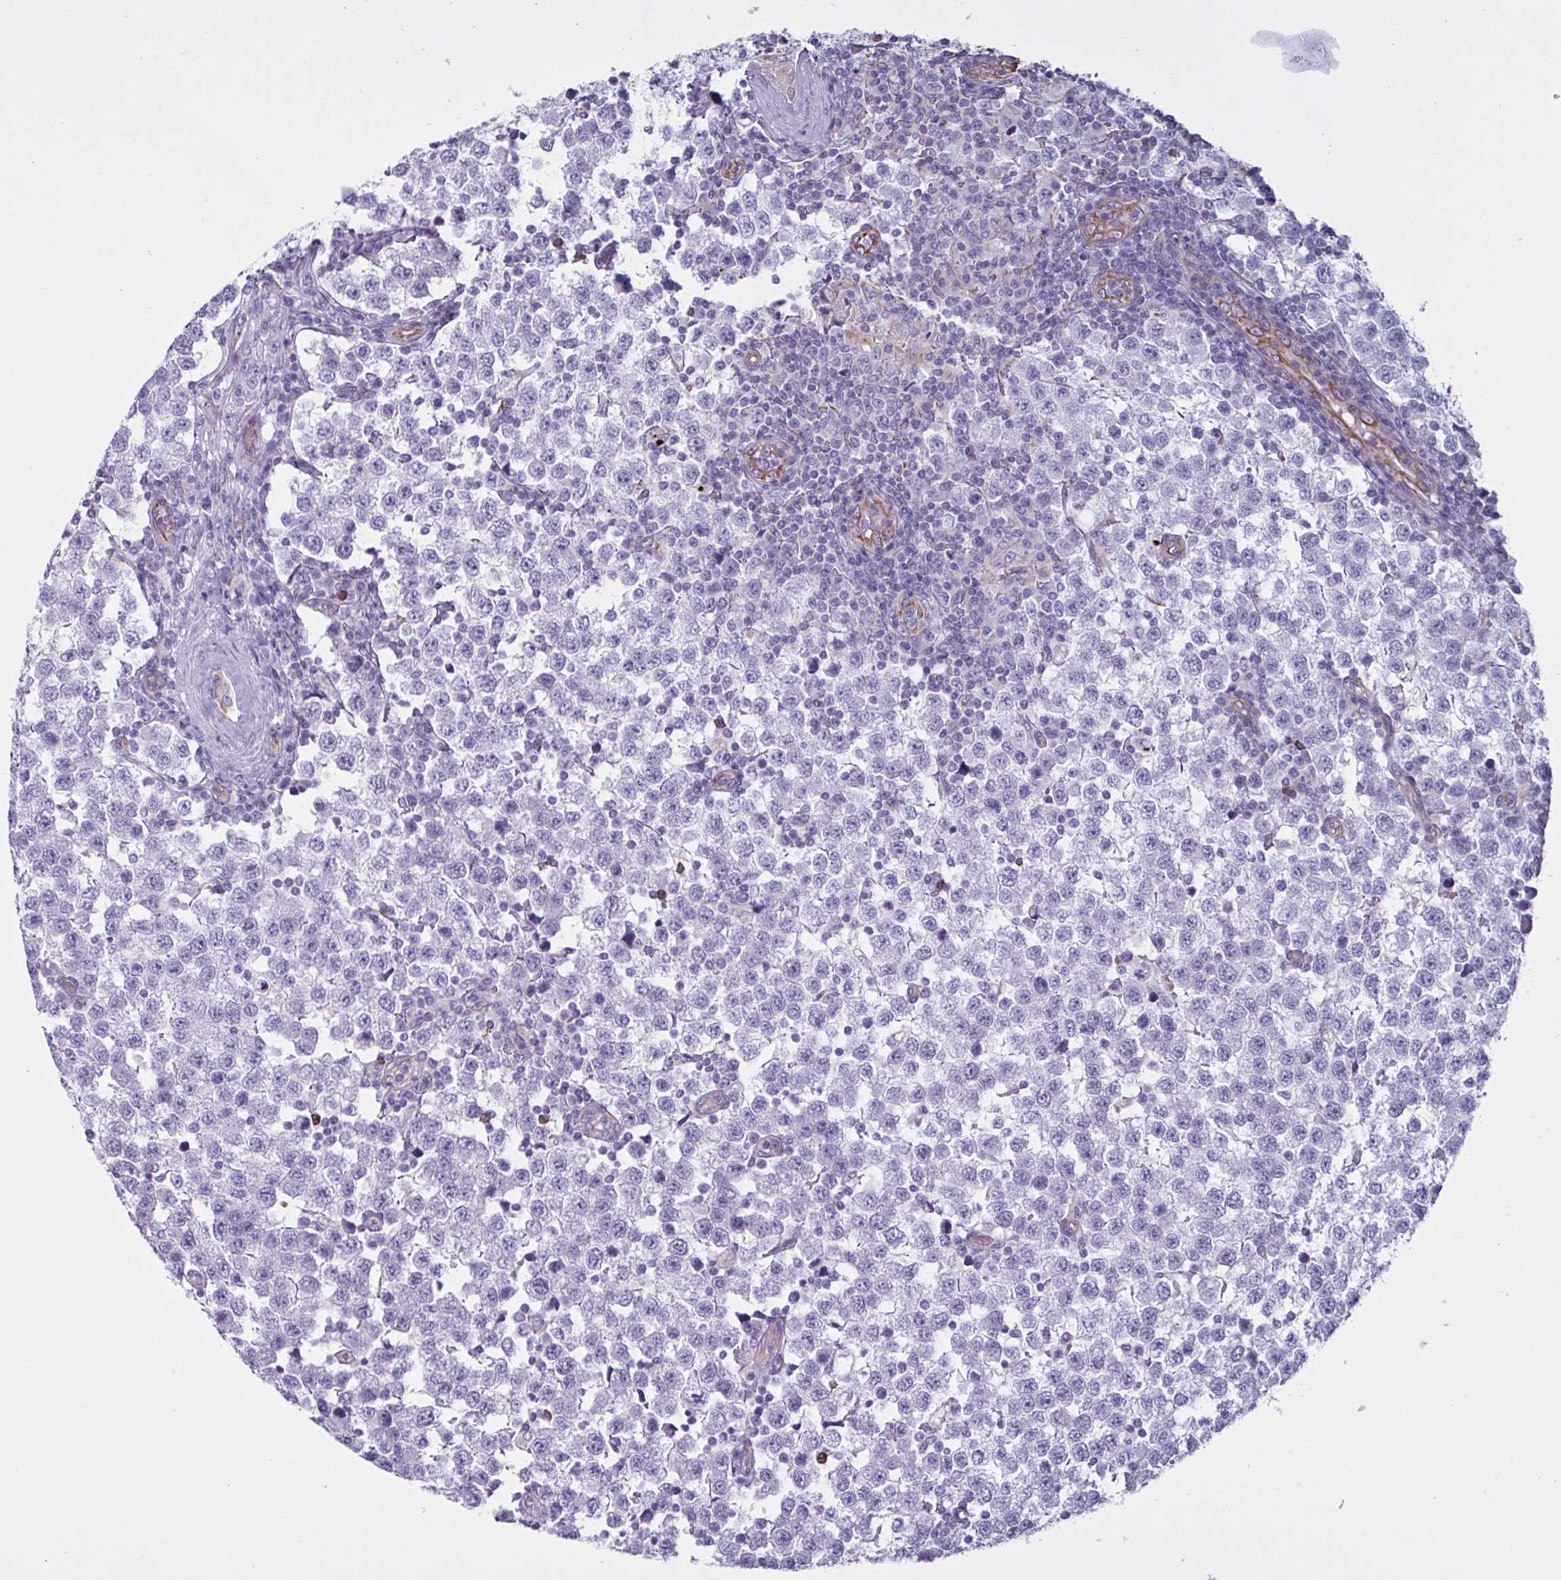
{"staining": {"intensity": "negative", "quantity": "none", "location": "none"}, "tissue": "testis cancer", "cell_type": "Tumor cells", "image_type": "cancer", "snomed": [{"axis": "morphology", "description": "Seminoma, NOS"}, {"axis": "topography", "description": "Testis"}], "caption": "This micrograph is of seminoma (testis) stained with IHC to label a protein in brown with the nuclei are counter-stained blue. There is no positivity in tumor cells.", "gene": "TMEM86B", "patient": {"sex": "male", "age": 34}}